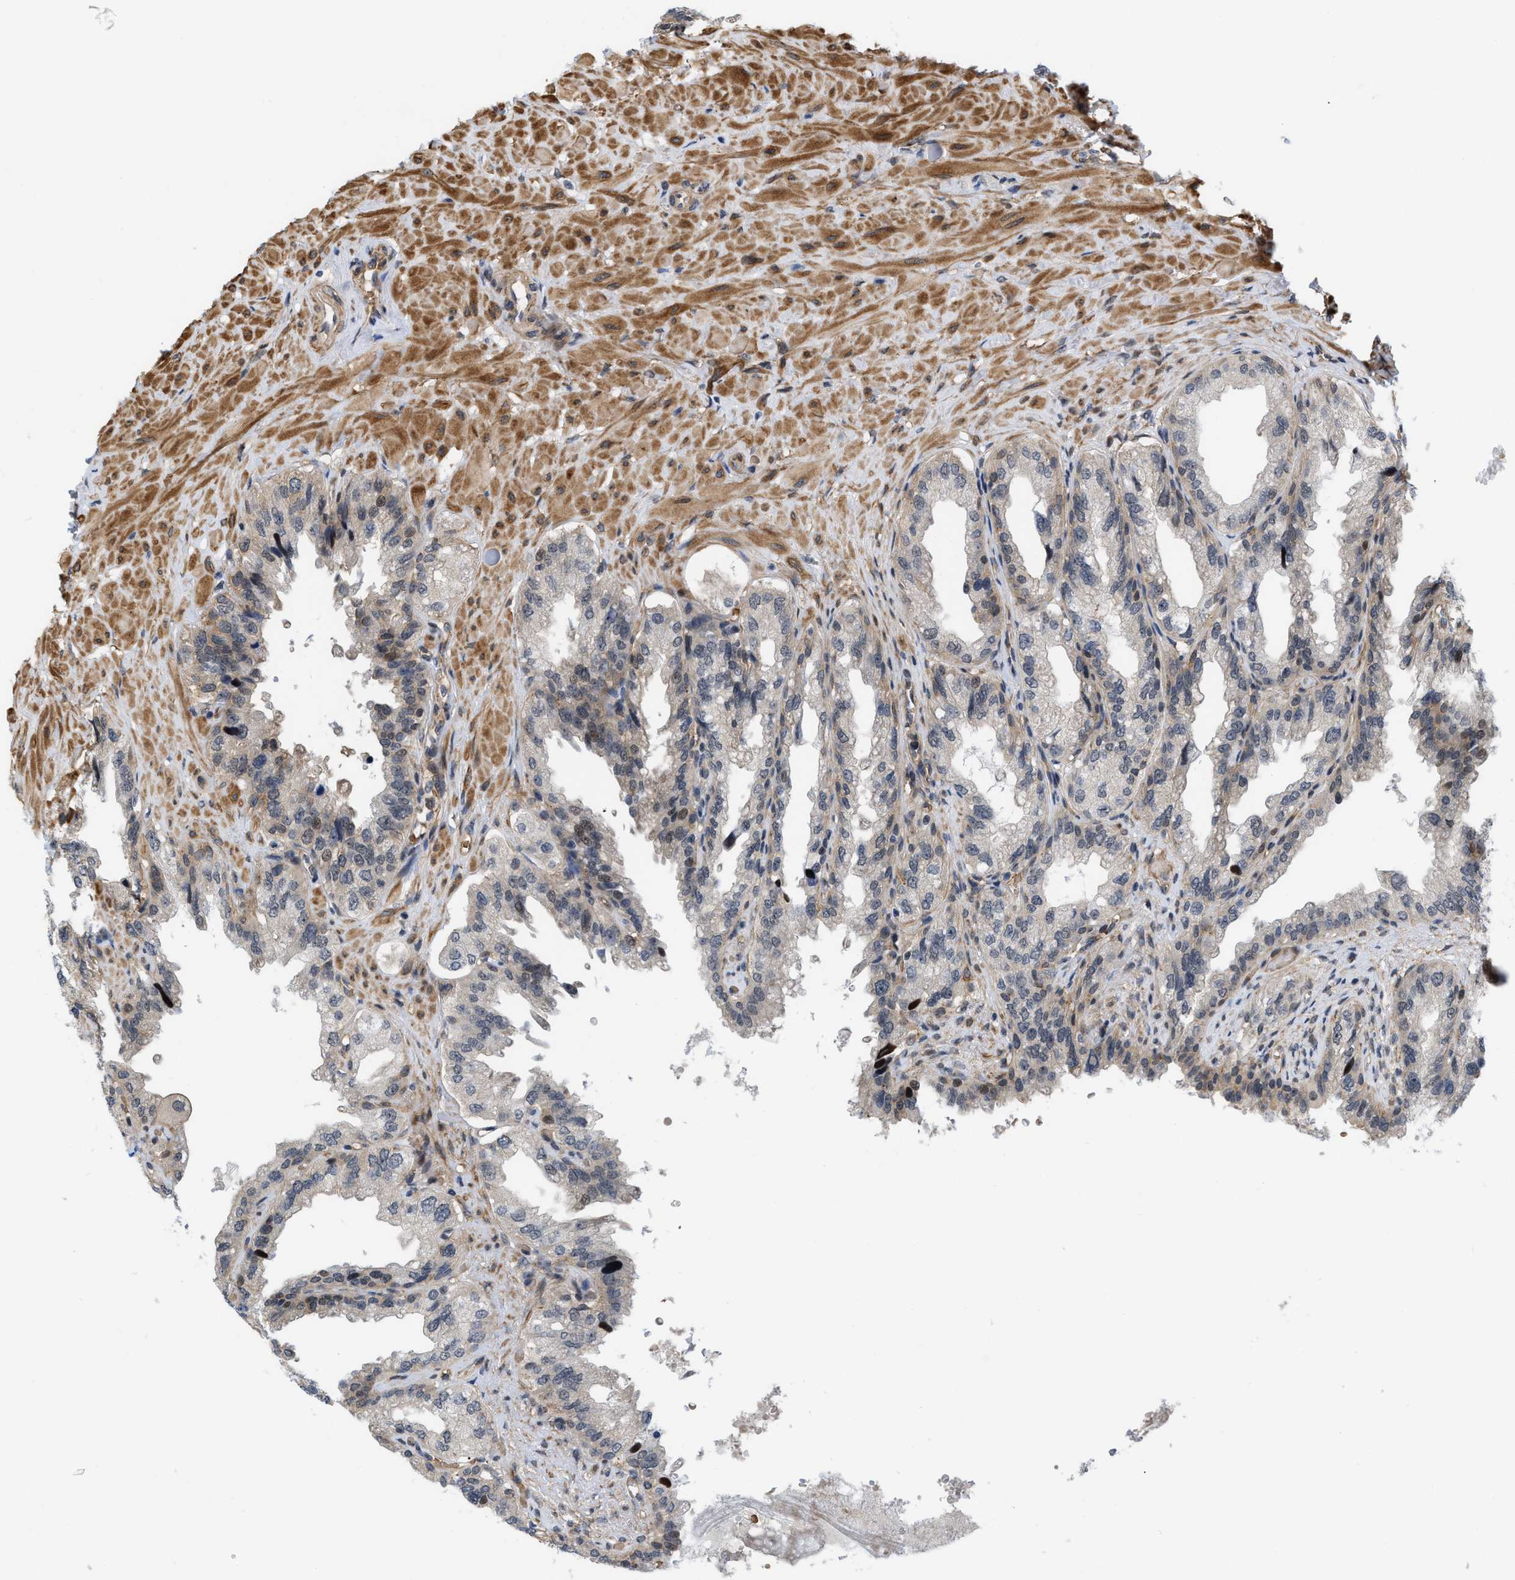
{"staining": {"intensity": "moderate", "quantity": "<25%", "location": "cytoplasmic/membranous,nuclear"}, "tissue": "seminal vesicle", "cell_type": "Glandular cells", "image_type": "normal", "snomed": [{"axis": "morphology", "description": "Normal tissue, NOS"}, {"axis": "topography", "description": "Seminal veicle"}], "caption": "Protein staining exhibits moderate cytoplasmic/membranous,nuclear expression in about <25% of glandular cells in normal seminal vesicle. The staining is performed using DAB (3,3'-diaminobenzidine) brown chromogen to label protein expression. The nuclei are counter-stained blue using hematoxylin.", "gene": "GPRASP2", "patient": {"sex": "male", "age": 68}}